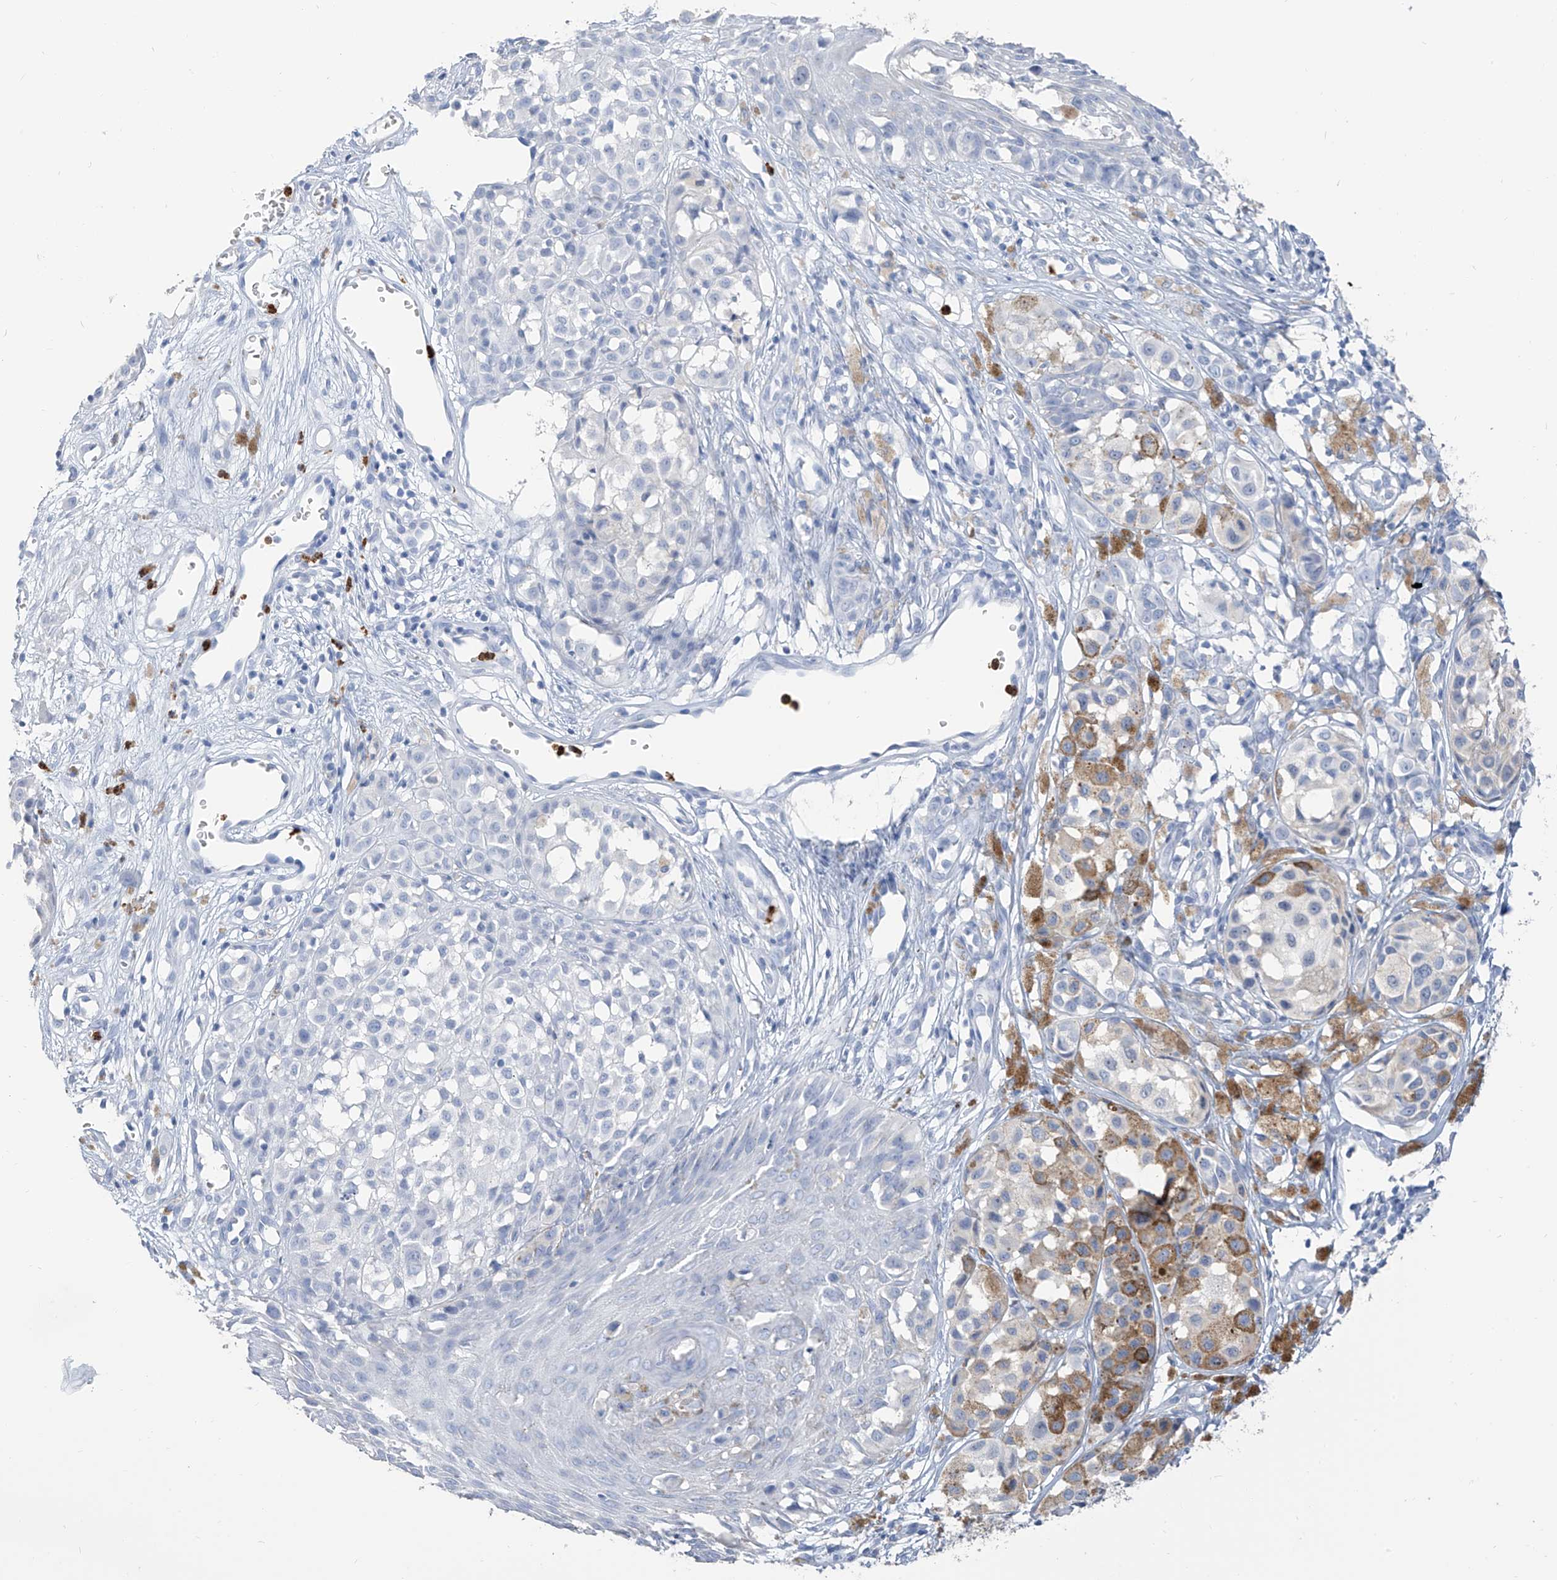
{"staining": {"intensity": "moderate", "quantity": "<25%", "location": "cytoplasmic/membranous"}, "tissue": "melanoma", "cell_type": "Tumor cells", "image_type": "cancer", "snomed": [{"axis": "morphology", "description": "Malignant melanoma, NOS"}, {"axis": "topography", "description": "Skin of leg"}], "caption": "This is a photomicrograph of immunohistochemistry (IHC) staining of melanoma, which shows moderate staining in the cytoplasmic/membranous of tumor cells.", "gene": "PAFAH1B3", "patient": {"sex": "female", "age": 72}}